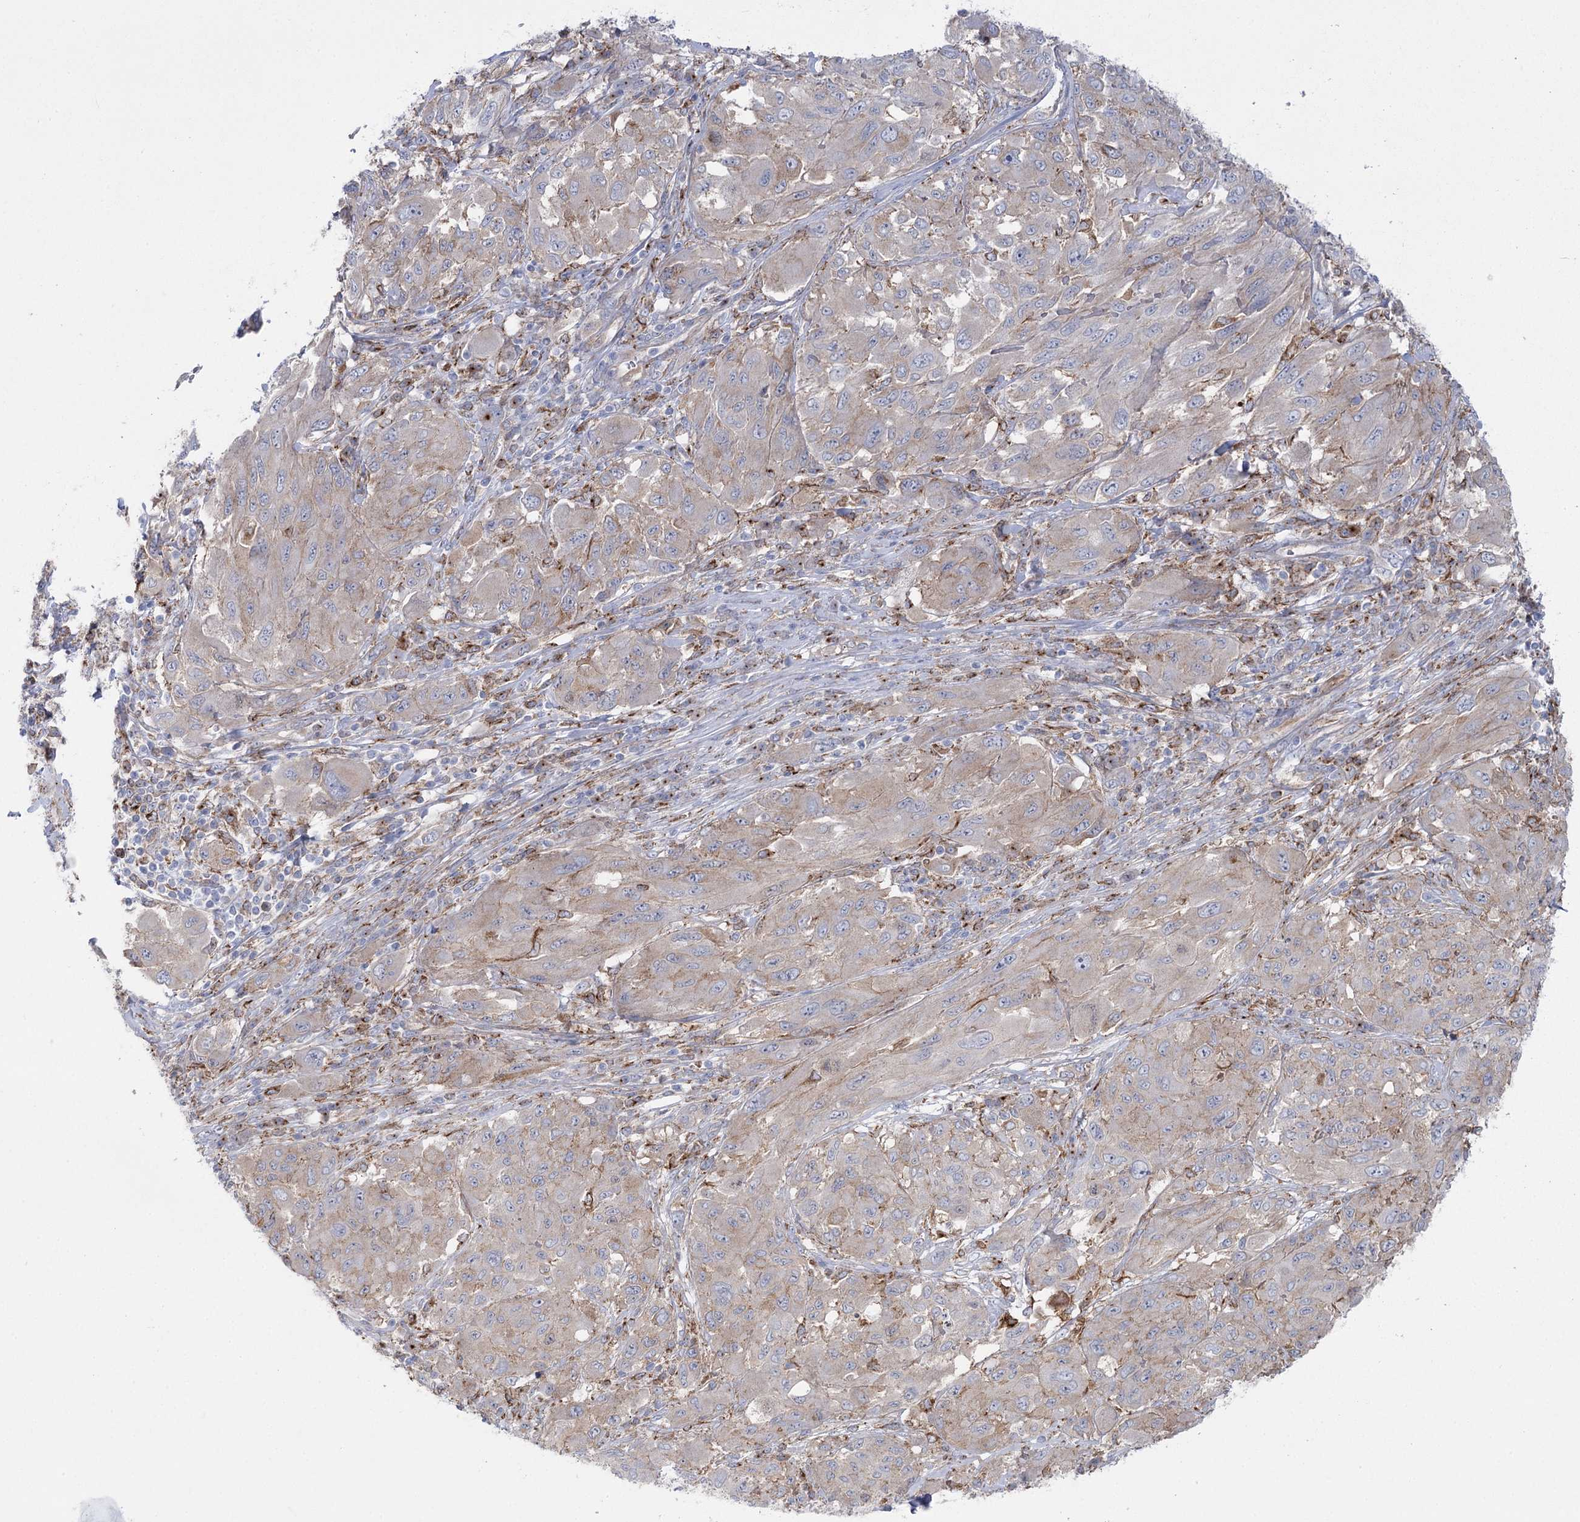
{"staining": {"intensity": "negative", "quantity": "none", "location": "none"}, "tissue": "melanoma", "cell_type": "Tumor cells", "image_type": "cancer", "snomed": [{"axis": "morphology", "description": "Malignant melanoma, NOS"}, {"axis": "topography", "description": "Skin"}], "caption": "This is an immunohistochemistry (IHC) histopathology image of malignant melanoma. There is no expression in tumor cells.", "gene": "CCDC88A", "patient": {"sex": "female", "age": 91}}